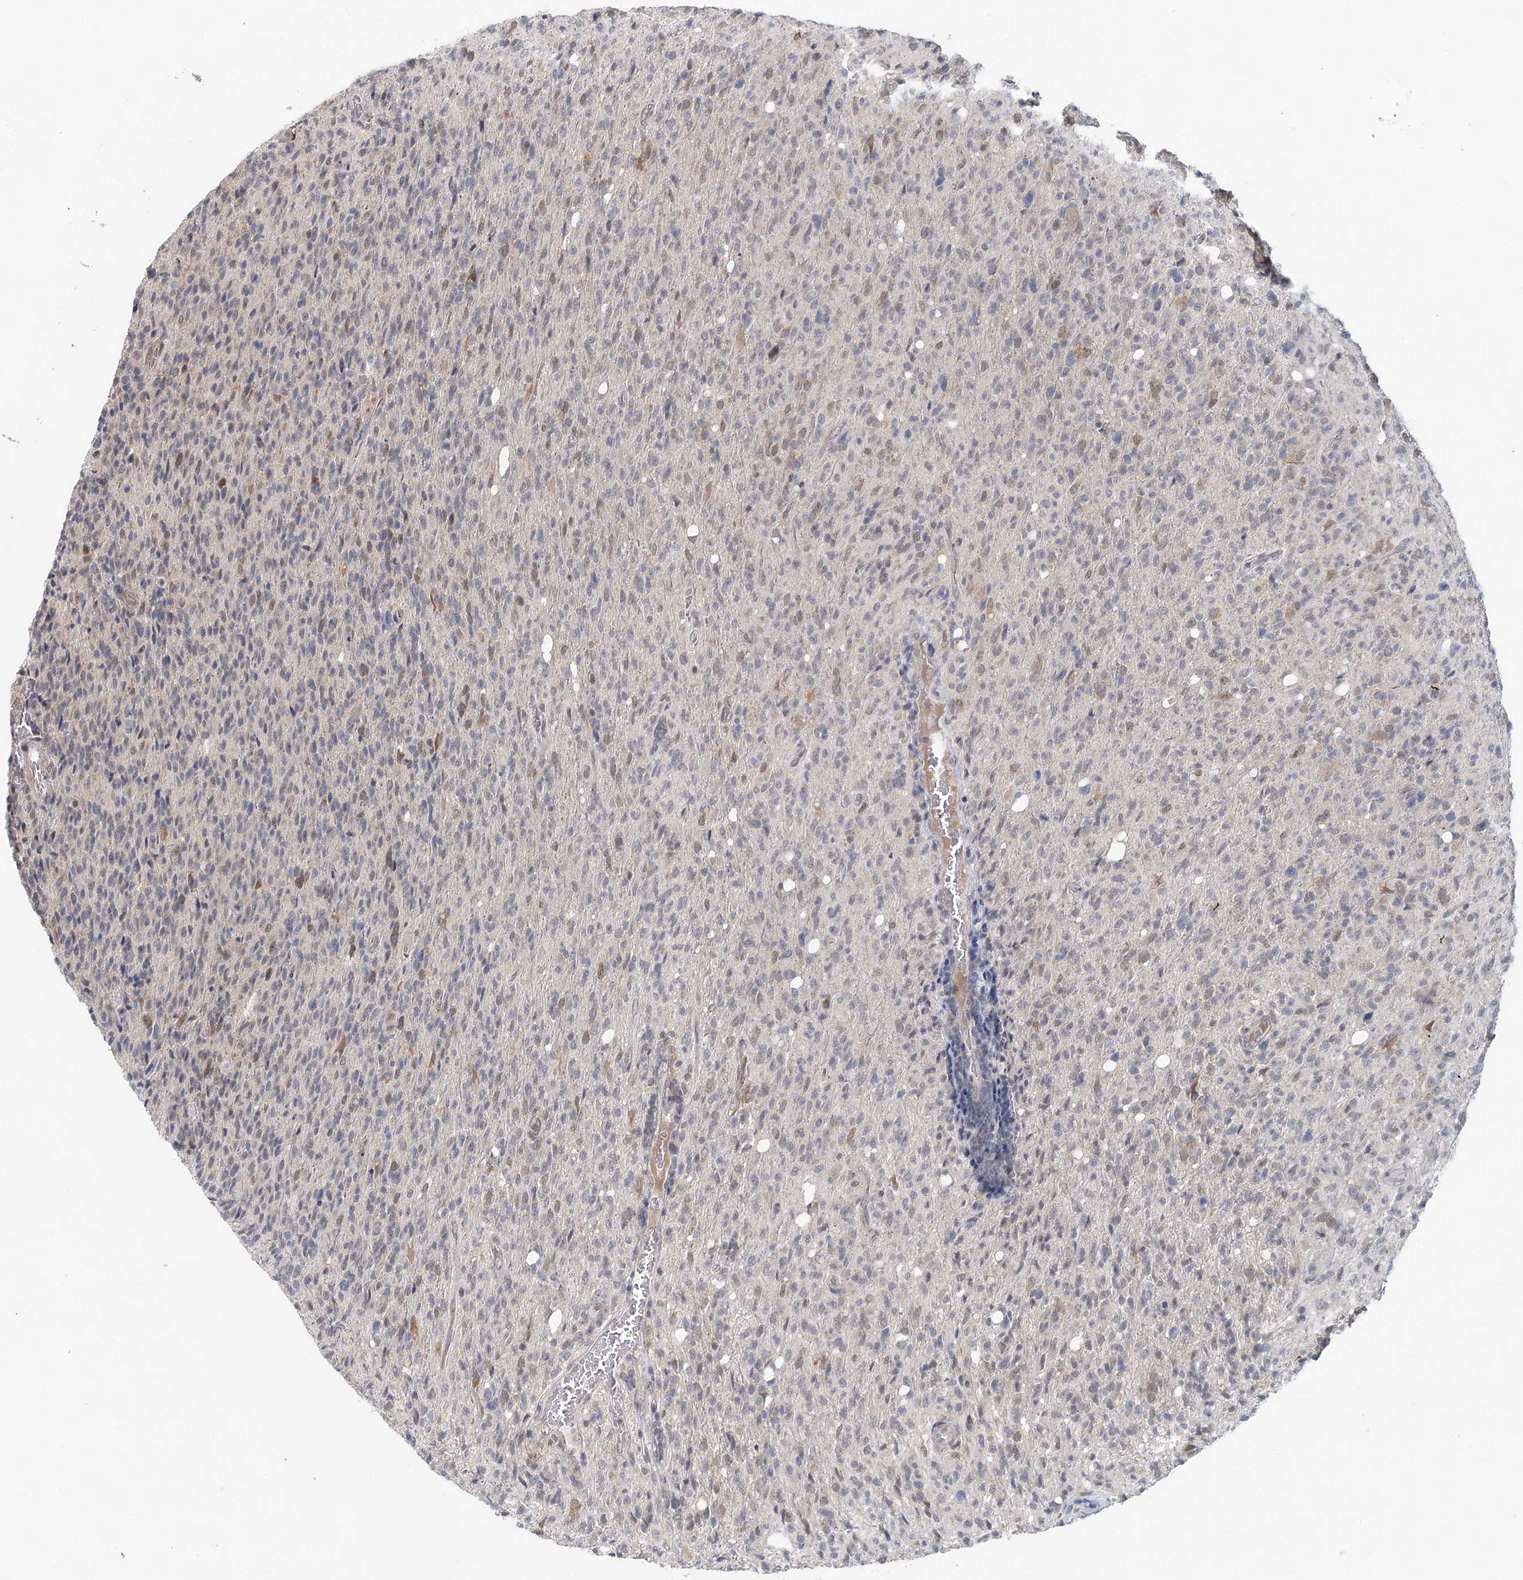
{"staining": {"intensity": "moderate", "quantity": "<25%", "location": "cytoplasmic/membranous"}, "tissue": "glioma", "cell_type": "Tumor cells", "image_type": "cancer", "snomed": [{"axis": "morphology", "description": "Glioma, malignant, High grade"}, {"axis": "topography", "description": "Brain"}], "caption": "Moderate cytoplasmic/membranous staining is identified in about <25% of tumor cells in malignant glioma (high-grade). (DAB (3,3'-diaminobenzidine) IHC with brightfield microscopy, high magnification).", "gene": "BLTP1", "patient": {"sex": "female", "age": 57}}